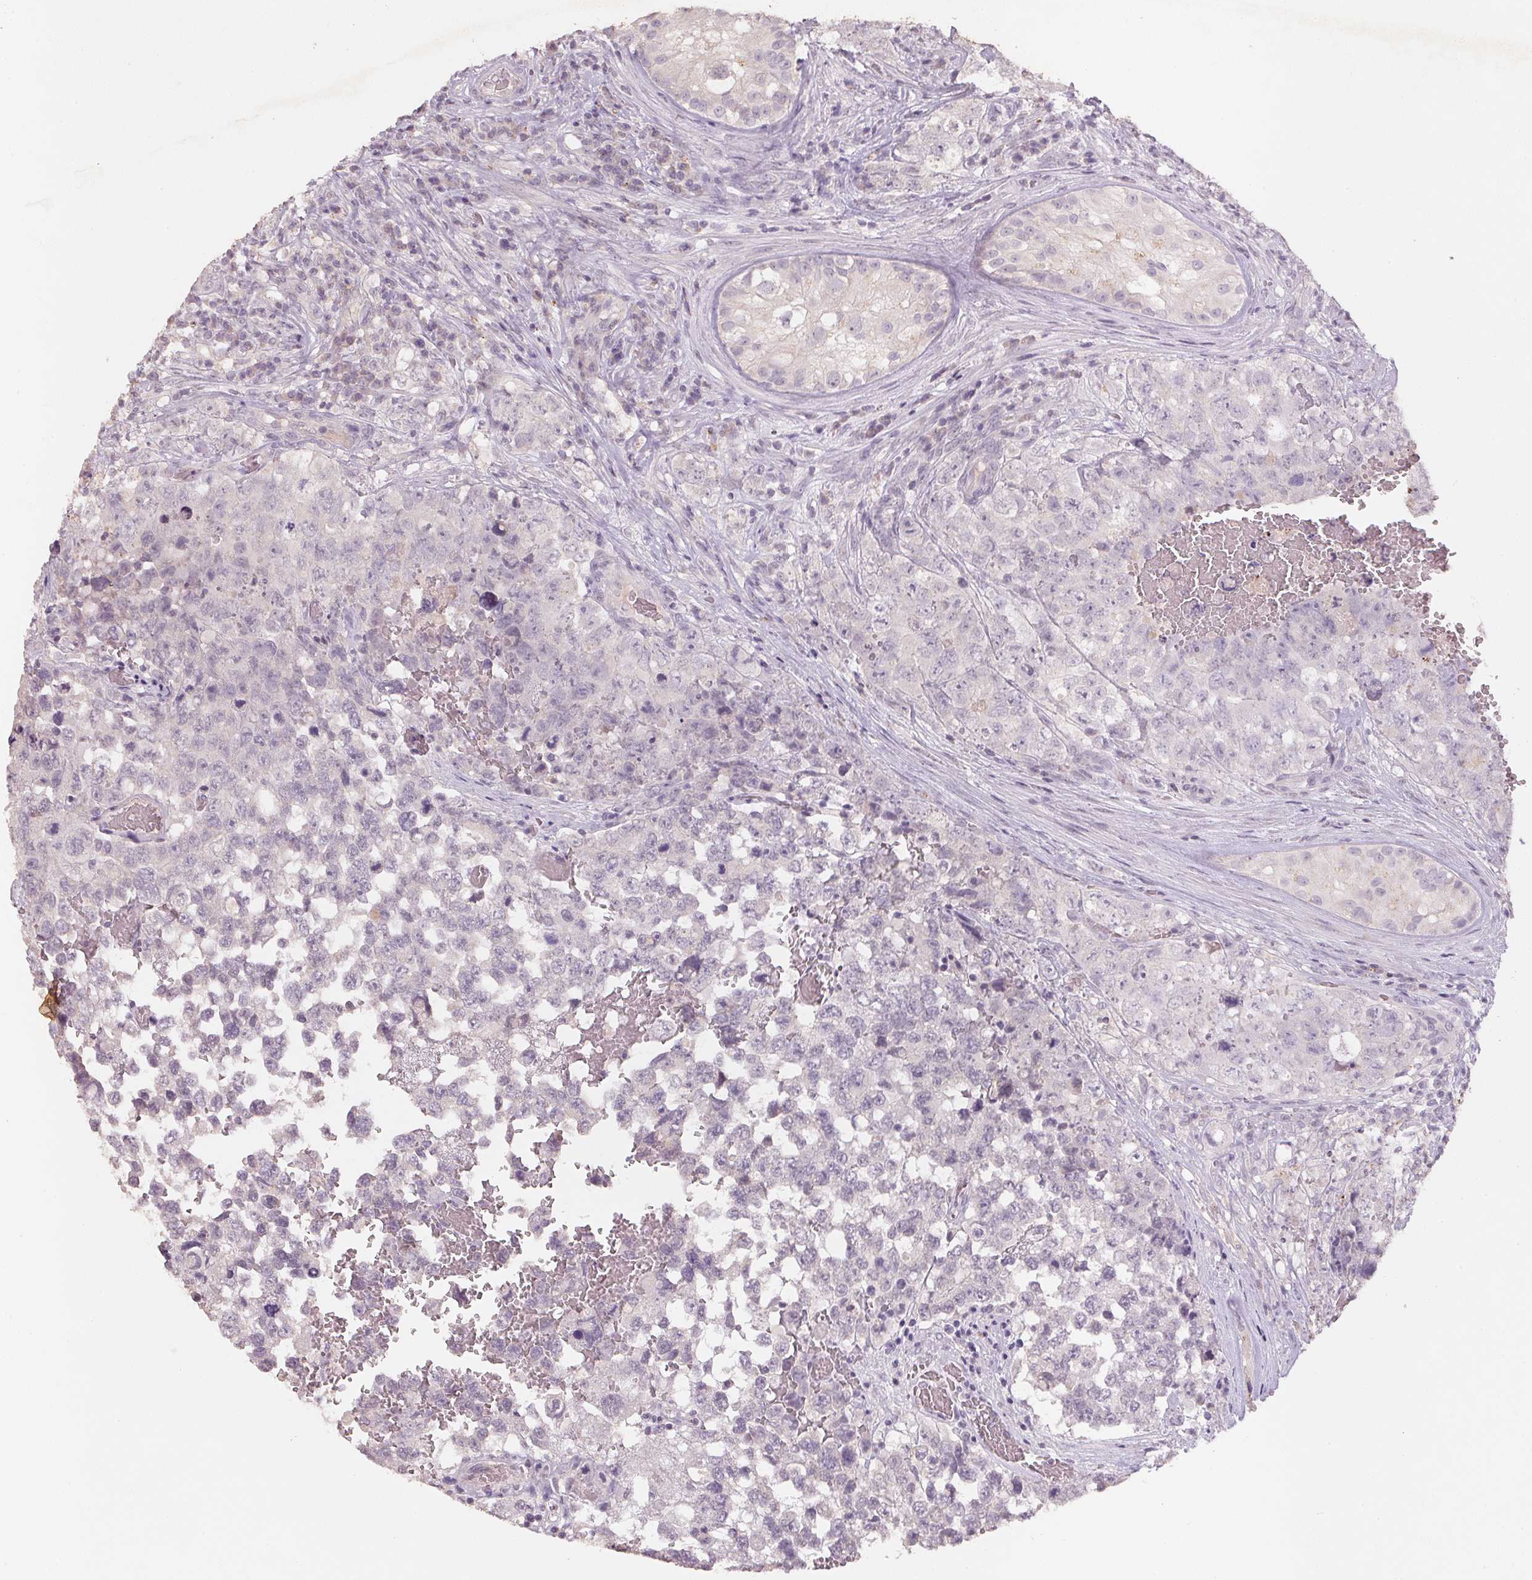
{"staining": {"intensity": "negative", "quantity": "none", "location": "none"}, "tissue": "testis cancer", "cell_type": "Tumor cells", "image_type": "cancer", "snomed": [{"axis": "morphology", "description": "Carcinoma, Embryonal, NOS"}, {"axis": "topography", "description": "Testis"}], "caption": "This micrograph is of testis embryonal carcinoma stained with immunohistochemistry to label a protein in brown with the nuclei are counter-stained blue. There is no positivity in tumor cells.", "gene": "CXCL5", "patient": {"sex": "male", "age": 18}}